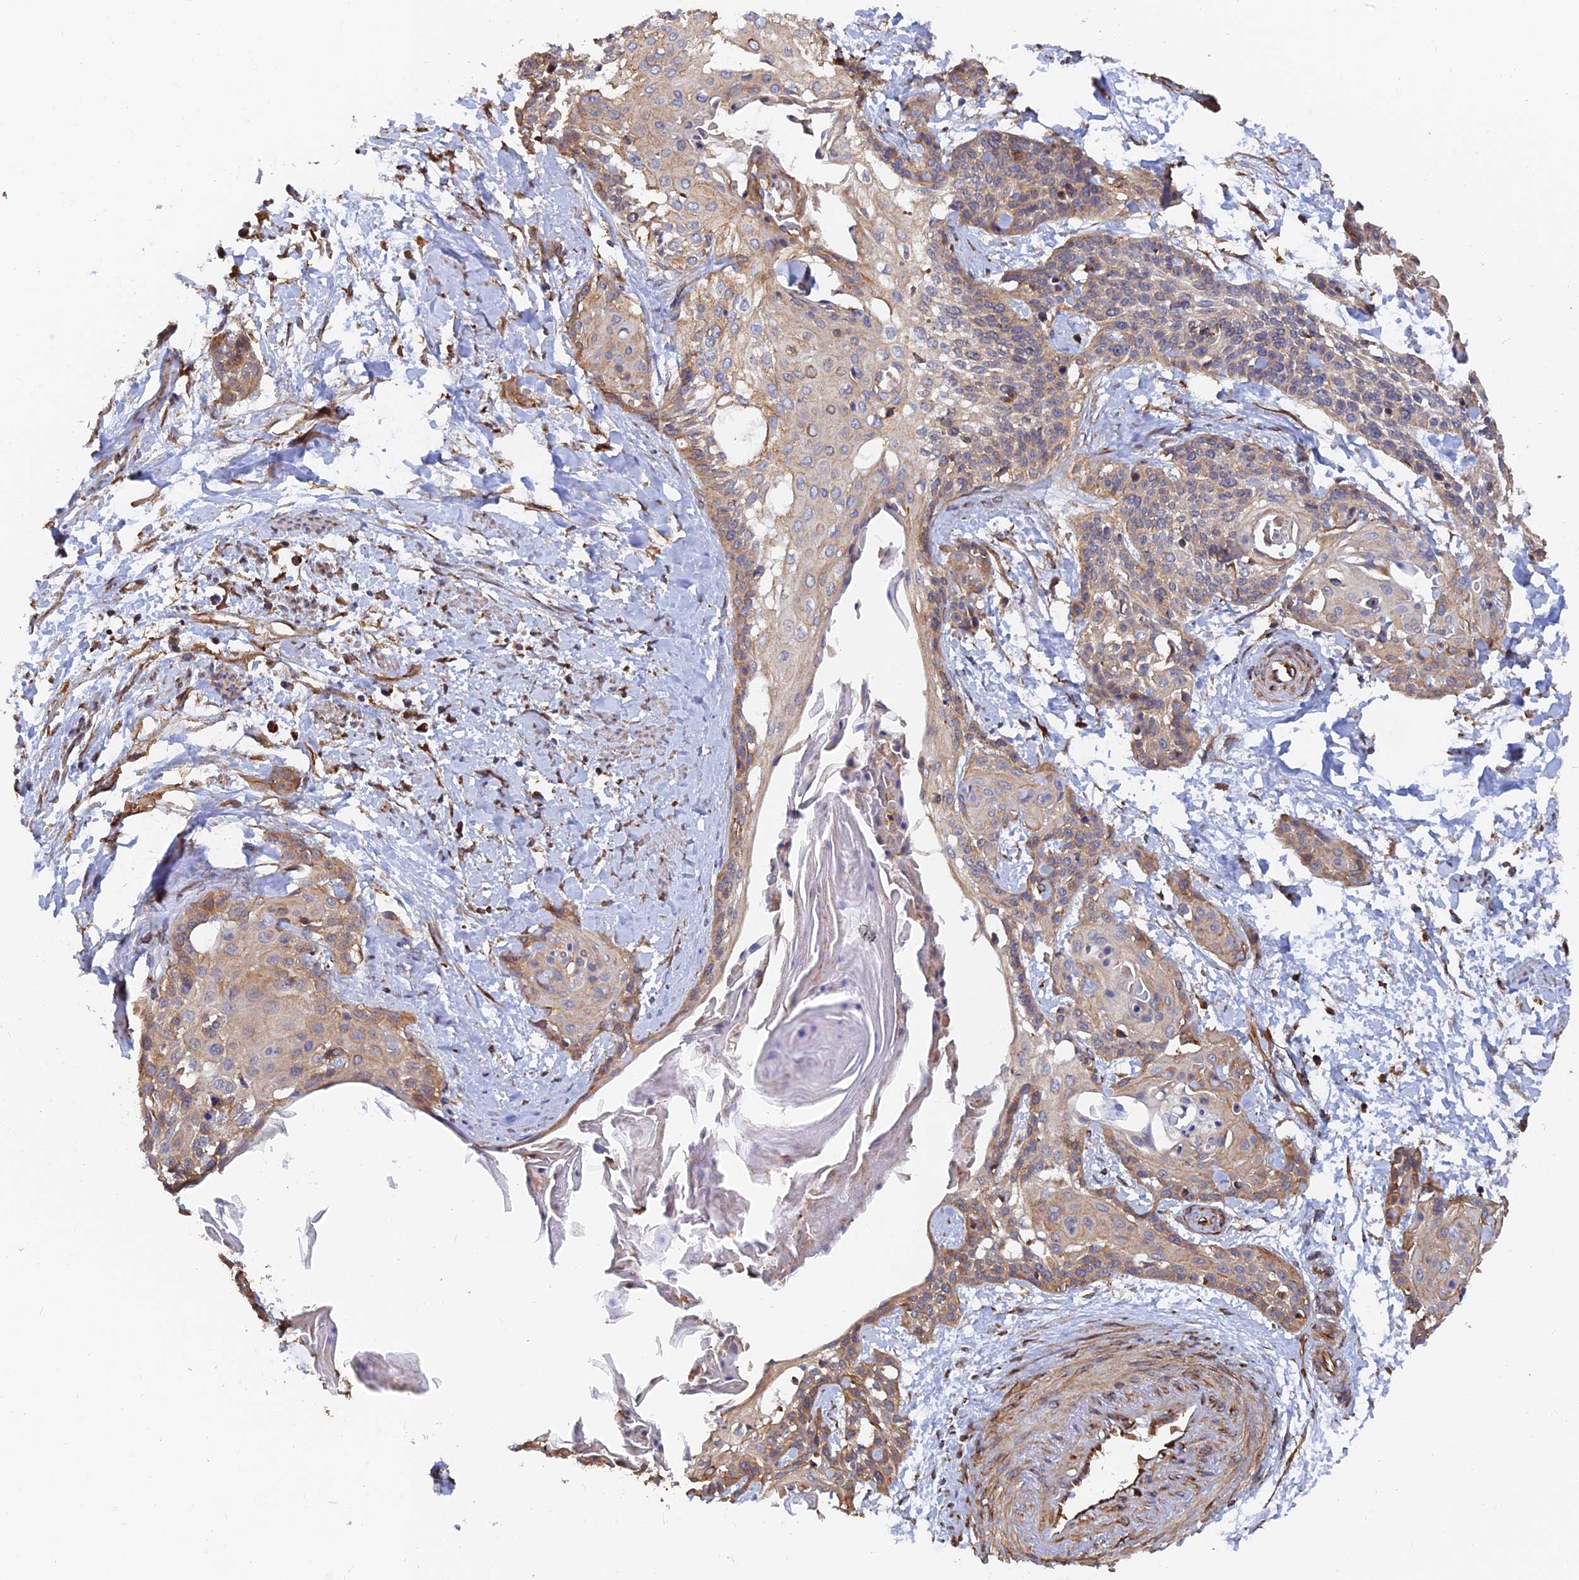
{"staining": {"intensity": "strong", "quantity": "<25%", "location": "cytoplasmic/membranous"}, "tissue": "cervical cancer", "cell_type": "Tumor cells", "image_type": "cancer", "snomed": [{"axis": "morphology", "description": "Squamous cell carcinoma, NOS"}, {"axis": "topography", "description": "Cervix"}], "caption": "Immunohistochemical staining of squamous cell carcinoma (cervical) shows medium levels of strong cytoplasmic/membranous staining in approximately <25% of tumor cells. (brown staining indicates protein expression, while blue staining denotes nuclei).", "gene": "WBP11", "patient": {"sex": "female", "age": 57}}